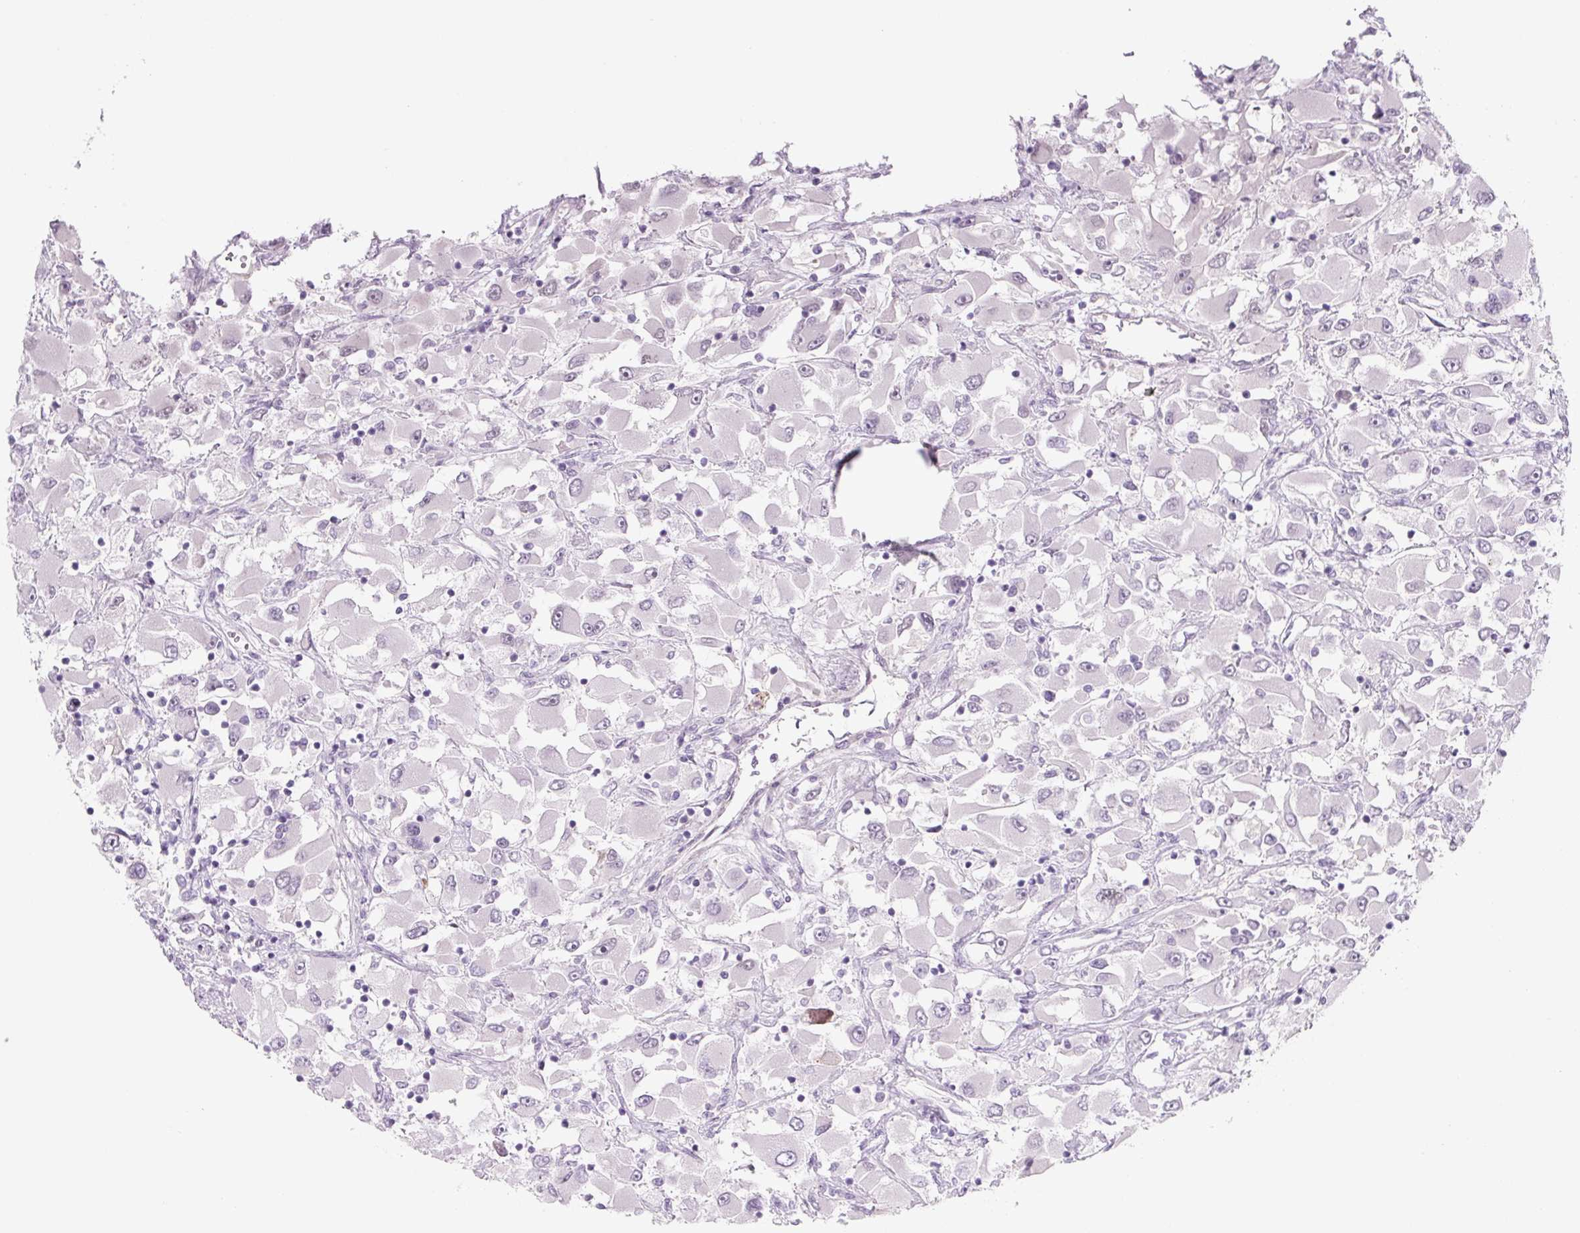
{"staining": {"intensity": "negative", "quantity": "none", "location": "none"}, "tissue": "renal cancer", "cell_type": "Tumor cells", "image_type": "cancer", "snomed": [{"axis": "morphology", "description": "Adenocarcinoma, NOS"}, {"axis": "topography", "description": "Kidney"}], "caption": "Tumor cells show no significant positivity in renal cancer (adenocarcinoma). Brightfield microscopy of immunohistochemistry (IHC) stained with DAB (brown) and hematoxylin (blue), captured at high magnification.", "gene": "PRM1", "patient": {"sex": "female", "age": 52}}